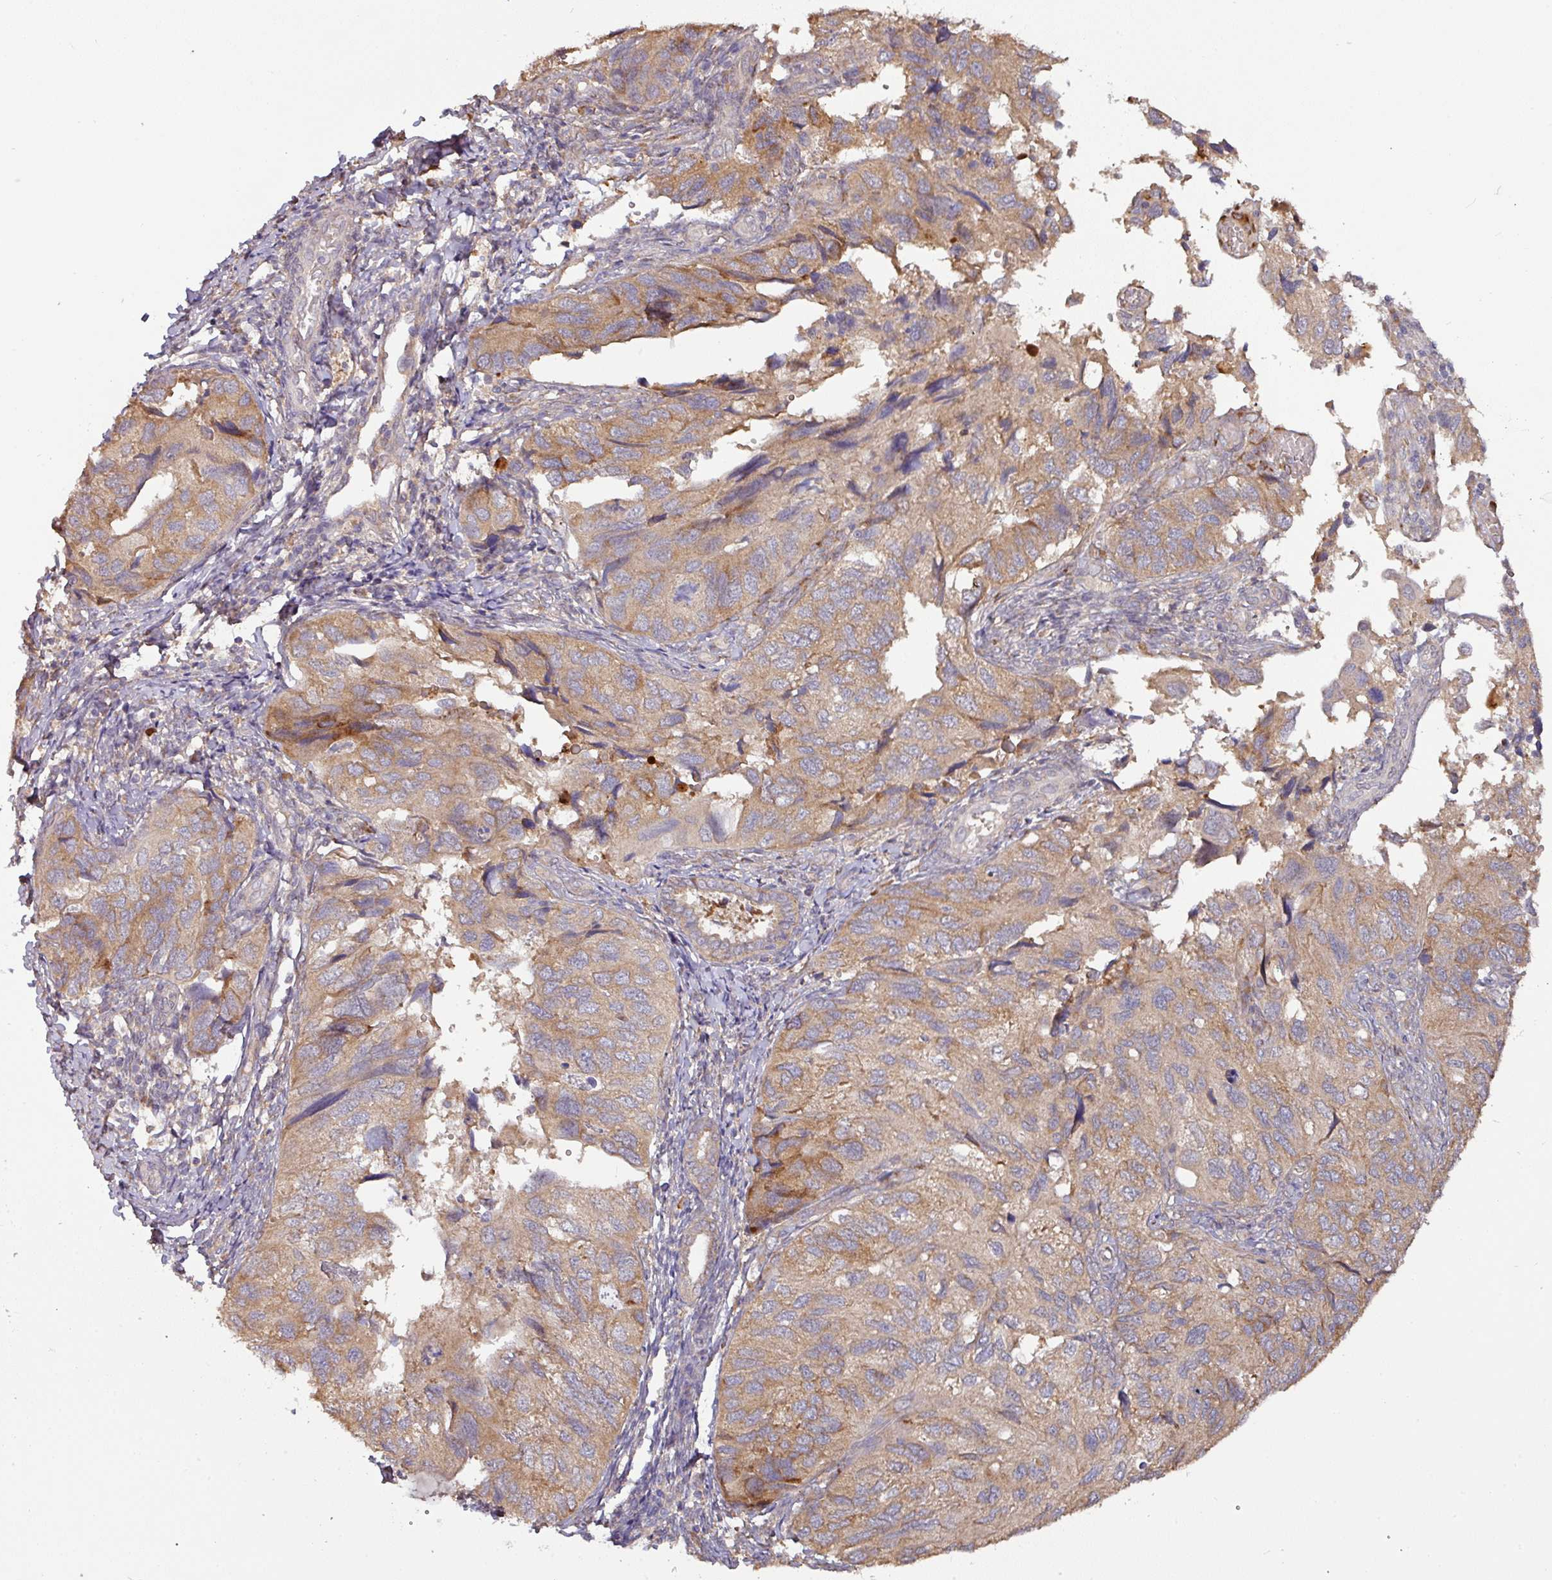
{"staining": {"intensity": "moderate", "quantity": ">75%", "location": "cytoplasmic/membranous"}, "tissue": "endometrial cancer", "cell_type": "Tumor cells", "image_type": "cancer", "snomed": [{"axis": "morphology", "description": "Carcinoma, NOS"}, {"axis": "topography", "description": "Uterus"}], "caption": "Brown immunohistochemical staining in endometrial cancer (carcinoma) reveals moderate cytoplasmic/membranous staining in about >75% of tumor cells.", "gene": "GALP", "patient": {"sex": "female", "age": 76}}